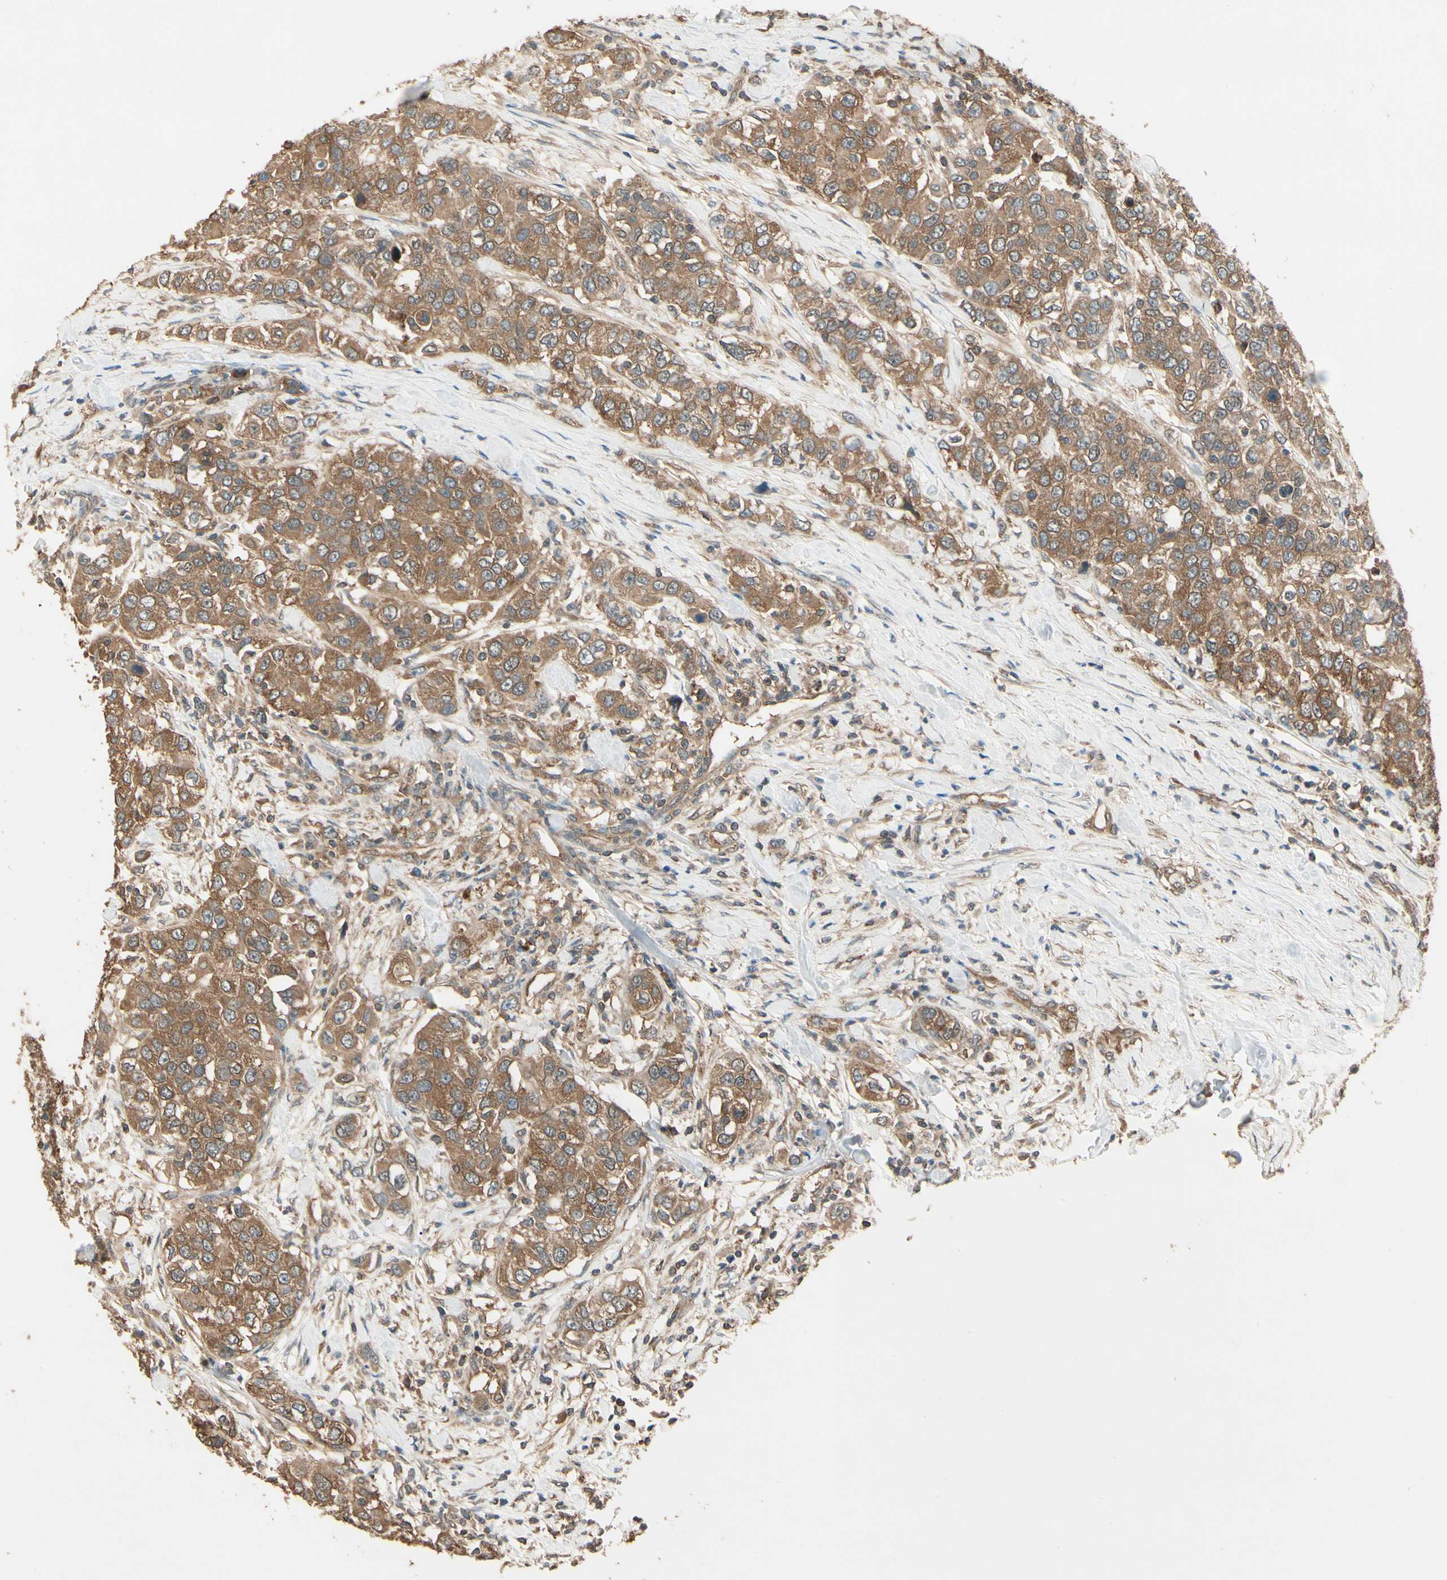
{"staining": {"intensity": "strong", "quantity": ">75%", "location": "cytoplasmic/membranous"}, "tissue": "urothelial cancer", "cell_type": "Tumor cells", "image_type": "cancer", "snomed": [{"axis": "morphology", "description": "Urothelial carcinoma, High grade"}, {"axis": "topography", "description": "Urinary bladder"}], "caption": "Approximately >75% of tumor cells in urothelial cancer exhibit strong cytoplasmic/membranous protein expression as visualized by brown immunohistochemical staining.", "gene": "CCT7", "patient": {"sex": "female", "age": 80}}